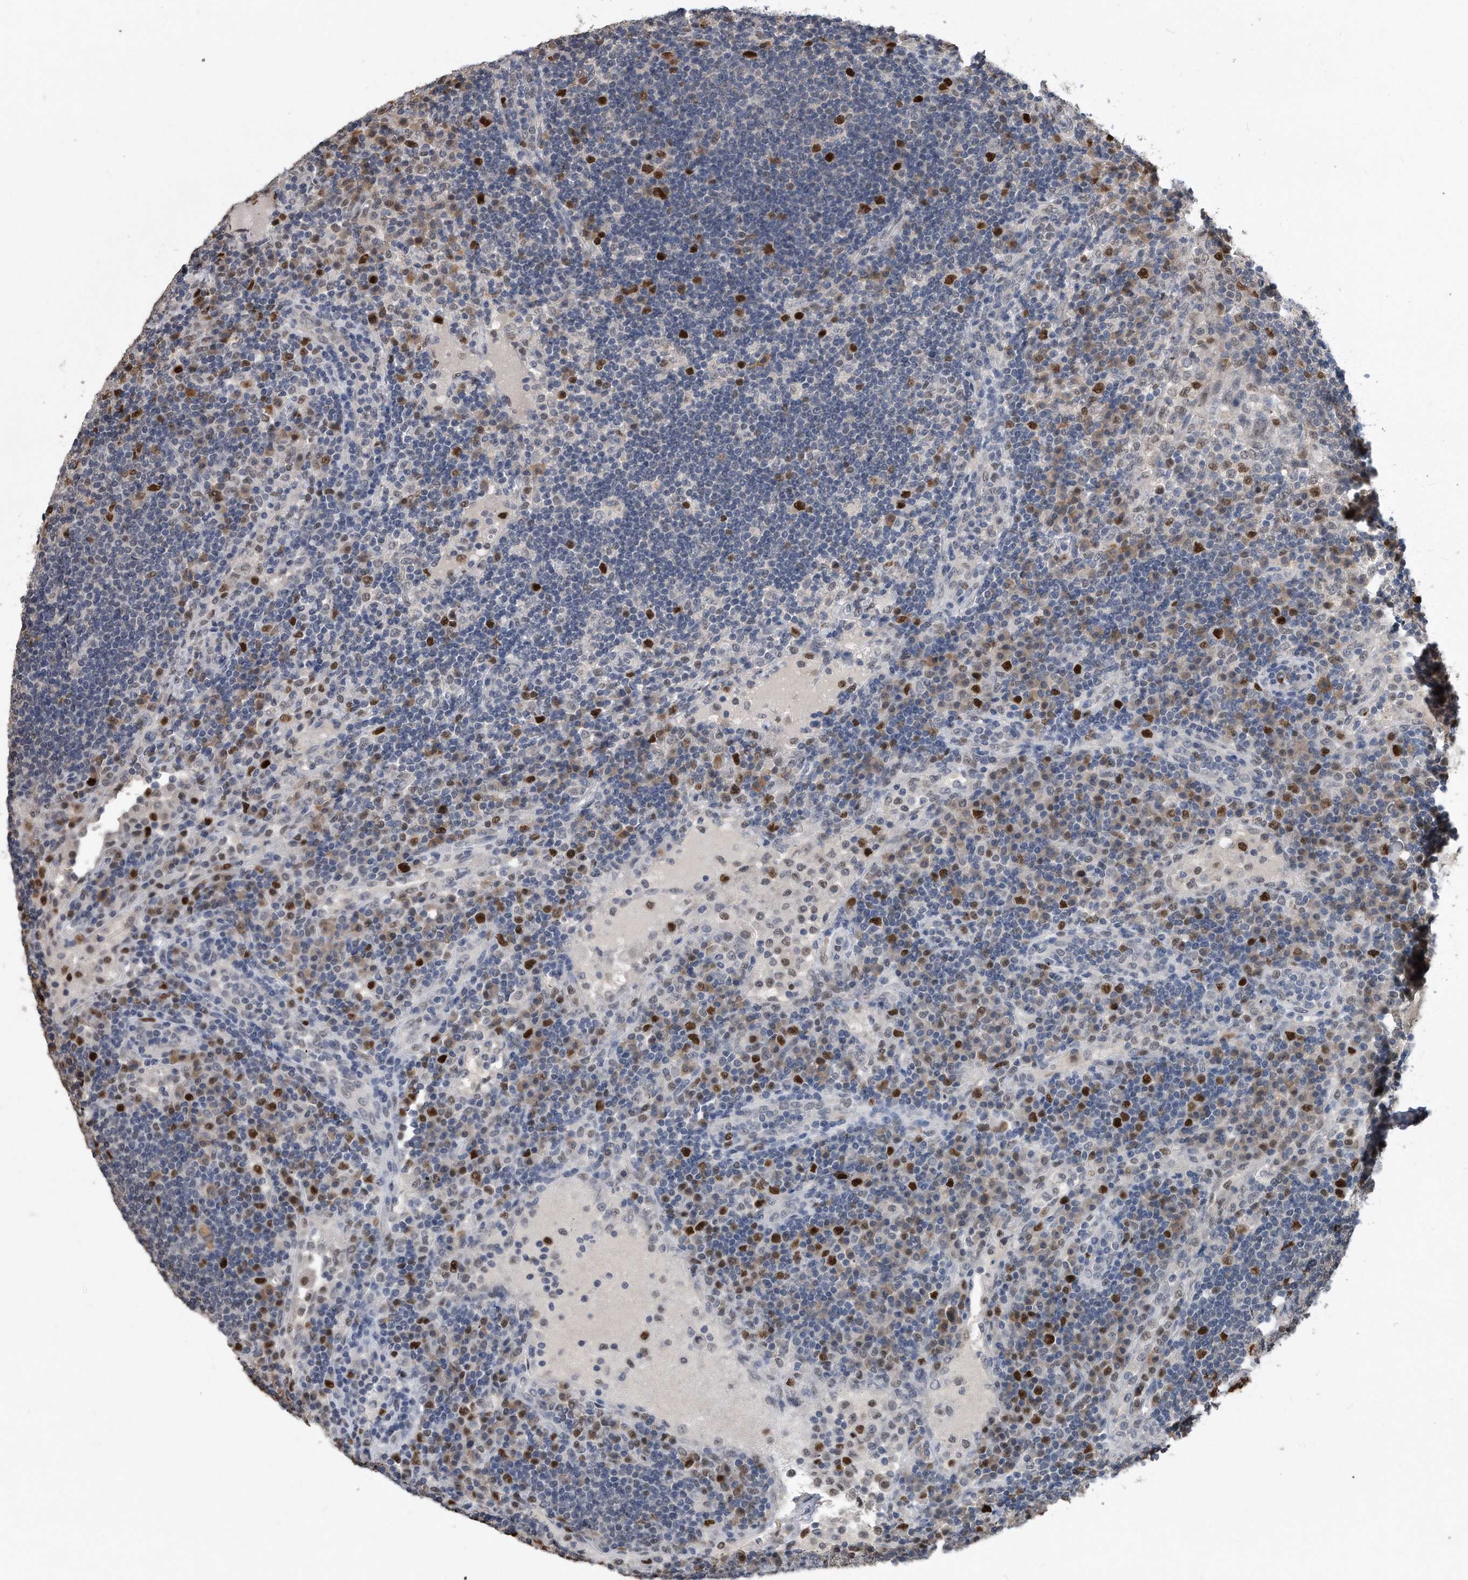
{"staining": {"intensity": "strong", "quantity": ">75%", "location": "nuclear"}, "tissue": "lymph node", "cell_type": "Germinal center cells", "image_type": "normal", "snomed": [{"axis": "morphology", "description": "Normal tissue, NOS"}, {"axis": "topography", "description": "Lymph node"}], "caption": "Immunohistochemical staining of unremarkable human lymph node reveals strong nuclear protein positivity in about >75% of germinal center cells.", "gene": "PCNA", "patient": {"sex": "female", "age": 53}}